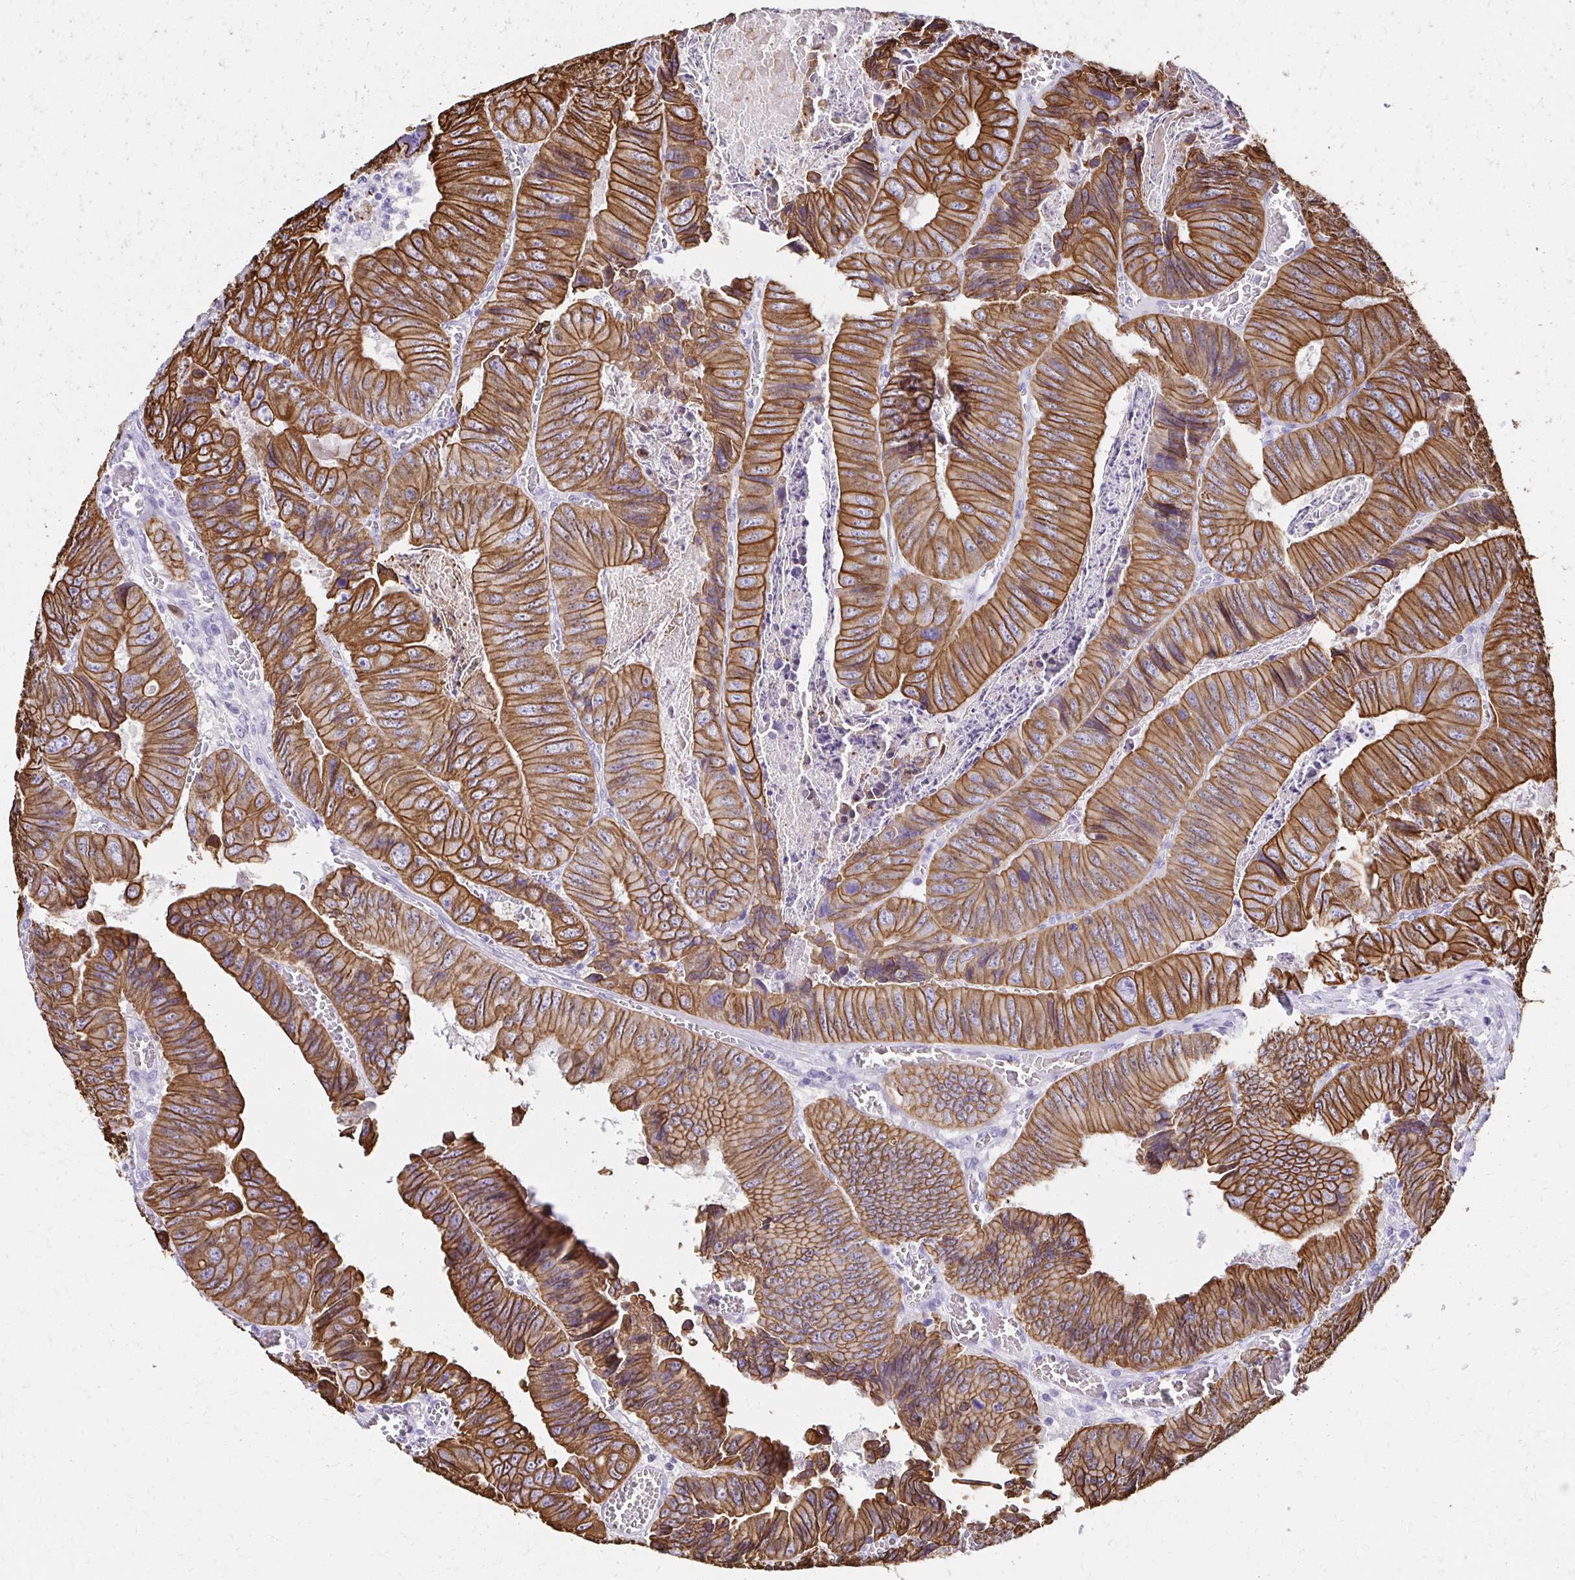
{"staining": {"intensity": "strong", "quantity": ">75%", "location": "cytoplasmic/membranous"}, "tissue": "colorectal cancer", "cell_type": "Tumor cells", "image_type": "cancer", "snomed": [{"axis": "morphology", "description": "Adenocarcinoma, NOS"}, {"axis": "topography", "description": "Colon"}], "caption": "Tumor cells show strong cytoplasmic/membranous positivity in approximately >75% of cells in adenocarcinoma (colorectal).", "gene": "C1QTNF2", "patient": {"sex": "female", "age": 84}}